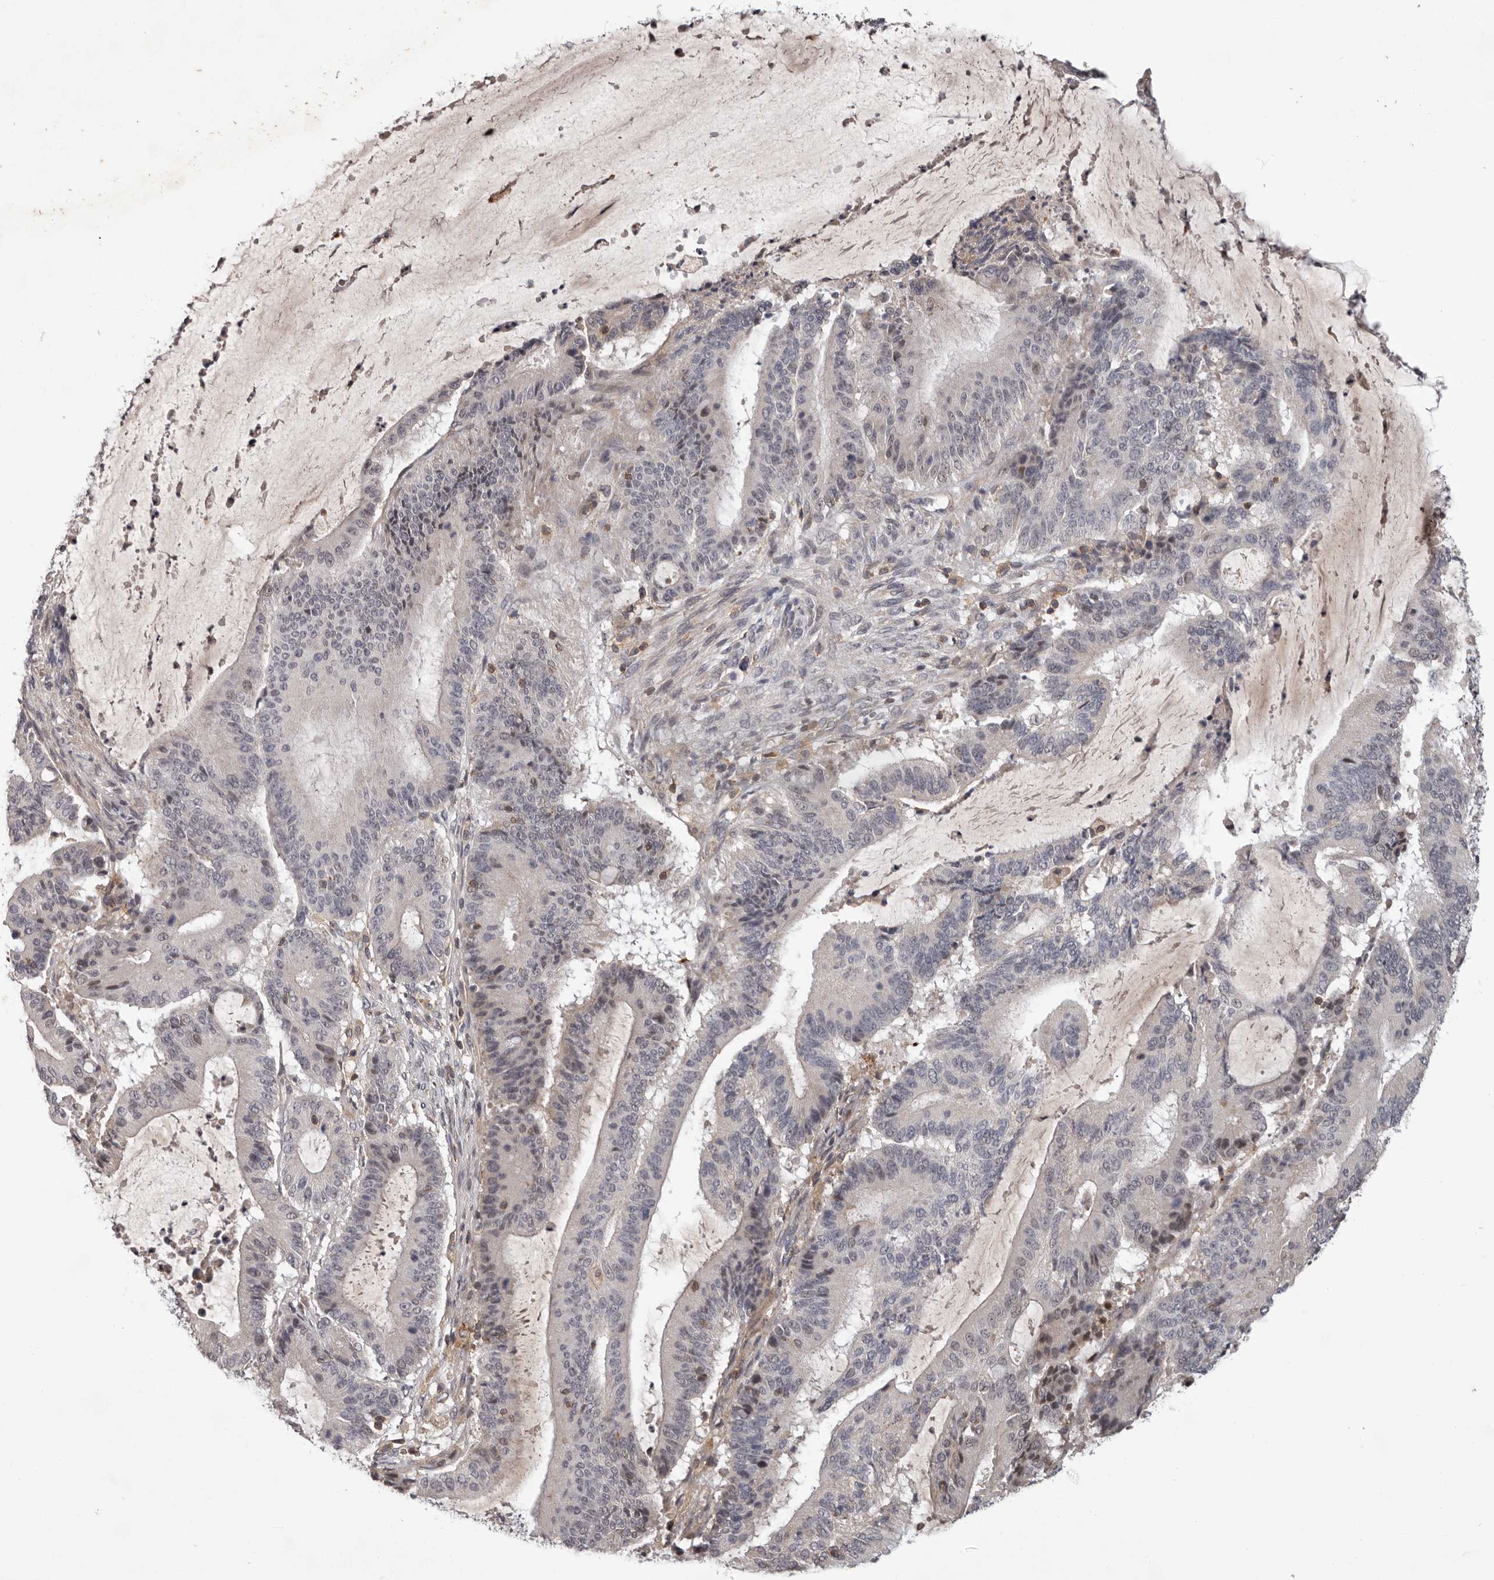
{"staining": {"intensity": "weak", "quantity": "<25%", "location": "nuclear"}, "tissue": "liver cancer", "cell_type": "Tumor cells", "image_type": "cancer", "snomed": [{"axis": "morphology", "description": "Normal tissue, NOS"}, {"axis": "morphology", "description": "Cholangiocarcinoma"}, {"axis": "topography", "description": "Liver"}, {"axis": "topography", "description": "Peripheral nerve tissue"}], "caption": "Immunohistochemistry micrograph of neoplastic tissue: cholangiocarcinoma (liver) stained with DAB (3,3'-diaminobenzidine) reveals no significant protein staining in tumor cells. (Brightfield microscopy of DAB immunohistochemistry at high magnification).", "gene": "ANKRD44", "patient": {"sex": "female", "age": 73}}